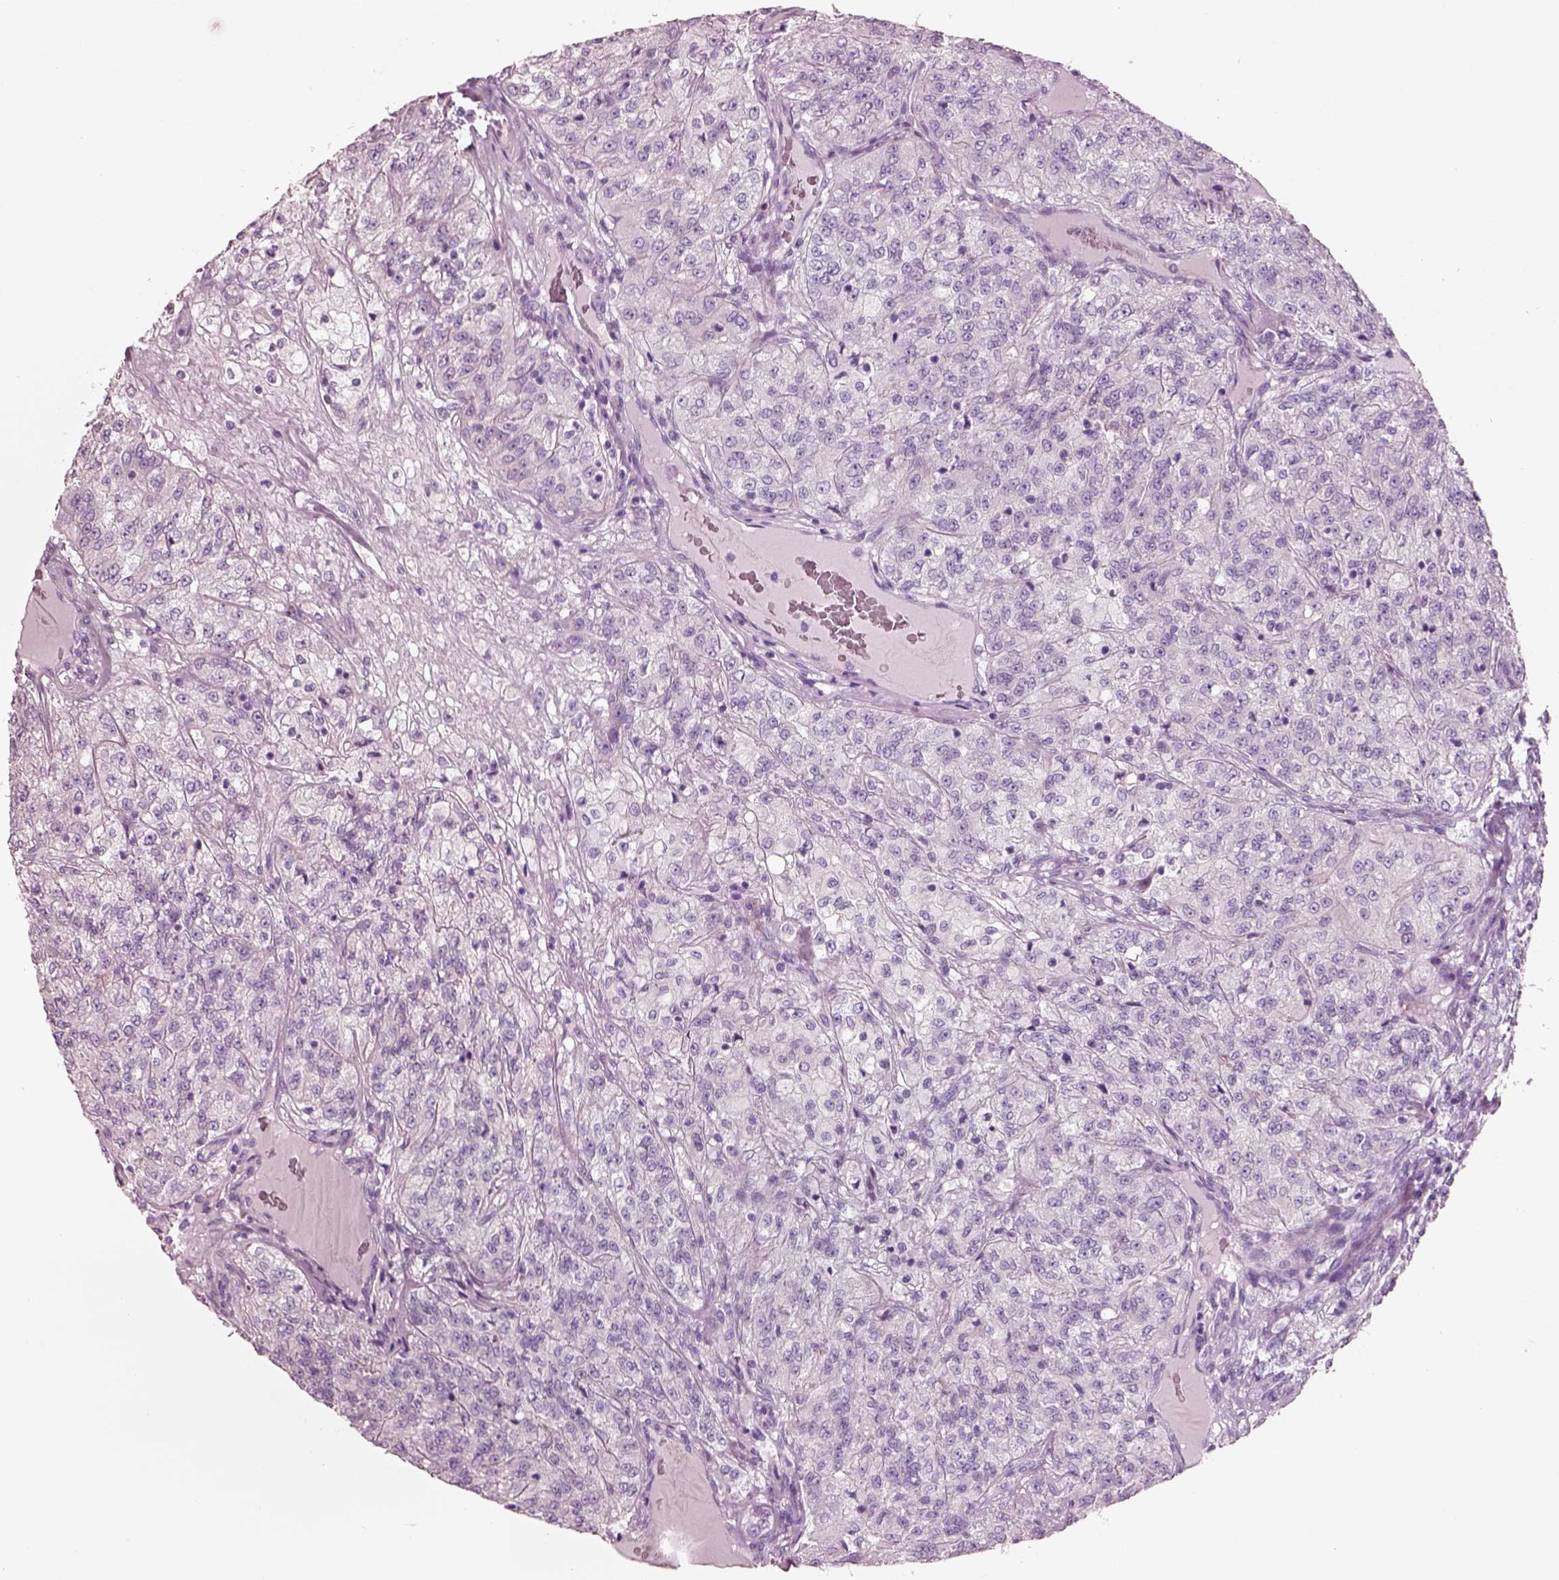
{"staining": {"intensity": "negative", "quantity": "none", "location": "none"}, "tissue": "renal cancer", "cell_type": "Tumor cells", "image_type": "cancer", "snomed": [{"axis": "morphology", "description": "Adenocarcinoma, NOS"}, {"axis": "topography", "description": "Kidney"}], "caption": "This image is of renal cancer (adenocarcinoma) stained with IHC to label a protein in brown with the nuclei are counter-stained blue. There is no positivity in tumor cells.", "gene": "PNOC", "patient": {"sex": "female", "age": 63}}